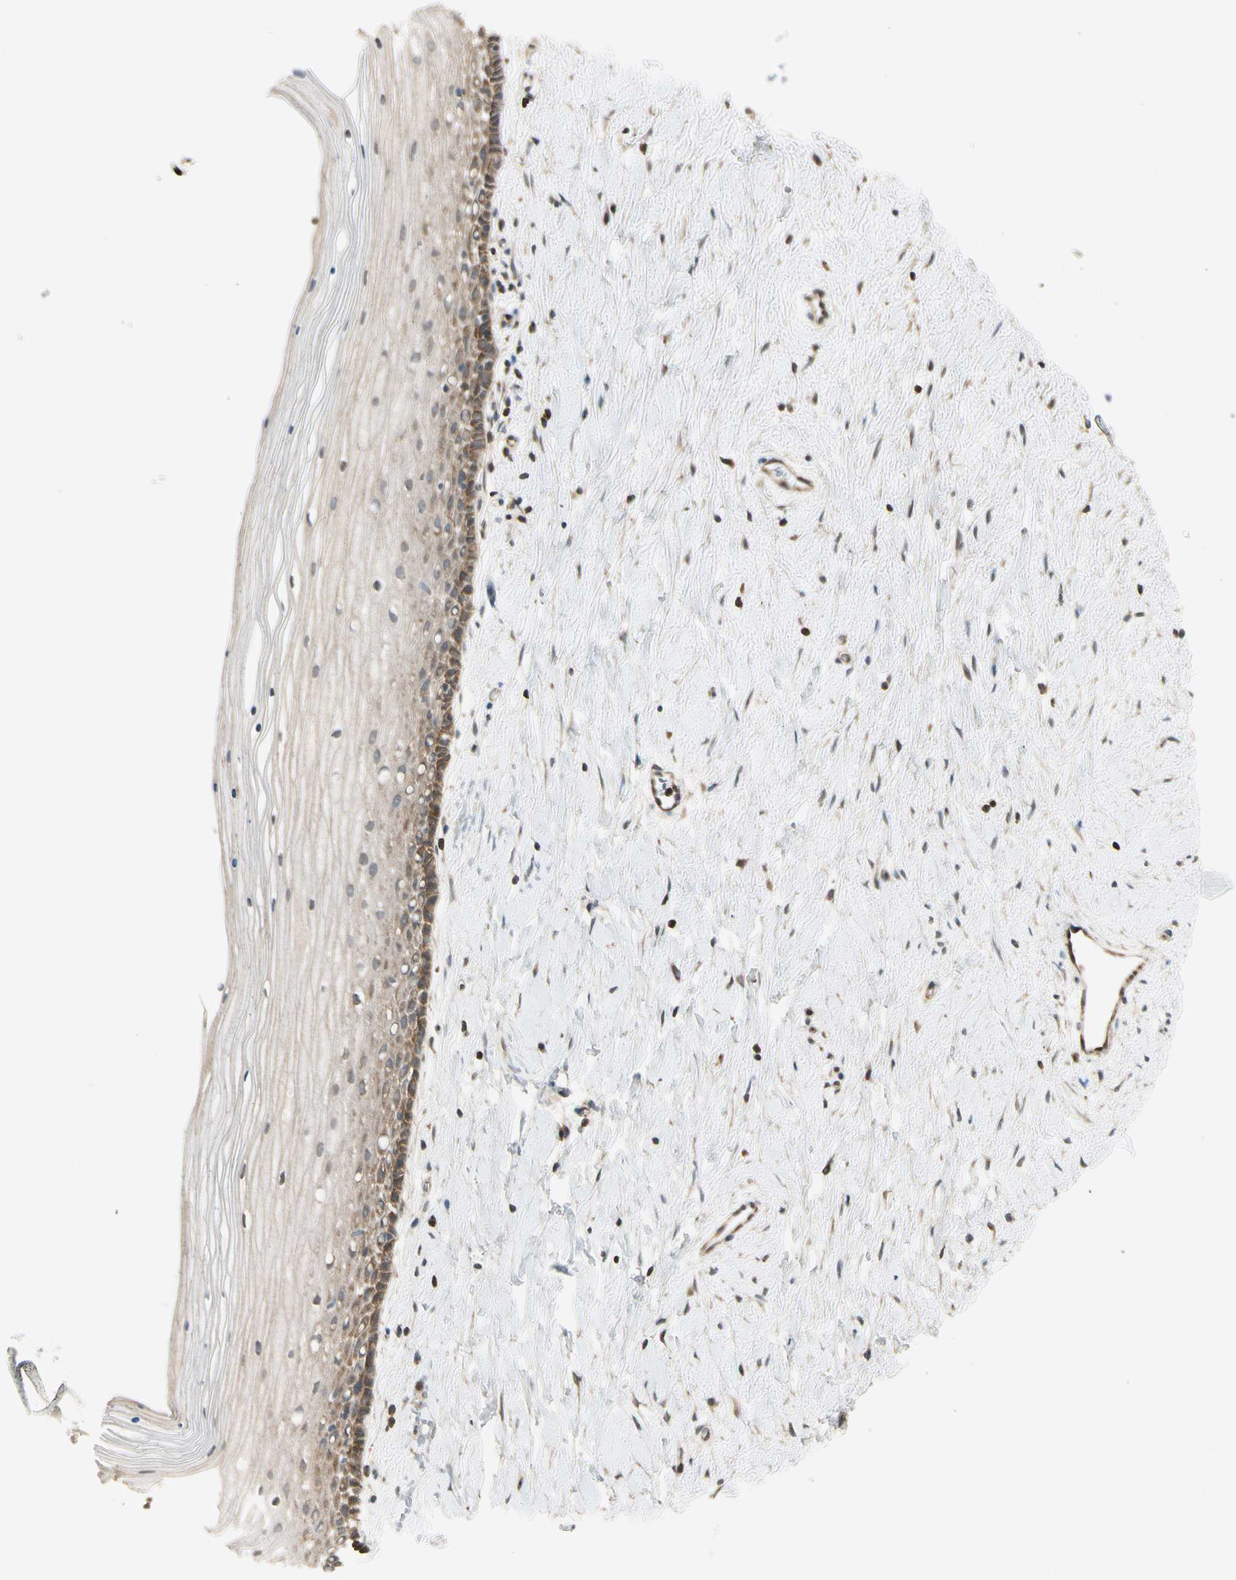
{"staining": {"intensity": "strong", "quantity": ">75%", "location": "cytoplasmic/membranous"}, "tissue": "cervix", "cell_type": "Glandular cells", "image_type": "normal", "snomed": [{"axis": "morphology", "description": "Normal tissue, NOS"}, {"axis": "topography", "description": "Cervix"}], "caption": "DAB immunohistochemical staining of normal human cervix exhibits strong cytoplasmic/membranous protein expression in about >75% of glandular cells. The protein of interest is shown in brown color, while the nuclei are stained blue.", "gene": "OXSR1", "patient": {"sex": "female", "age": 39}}